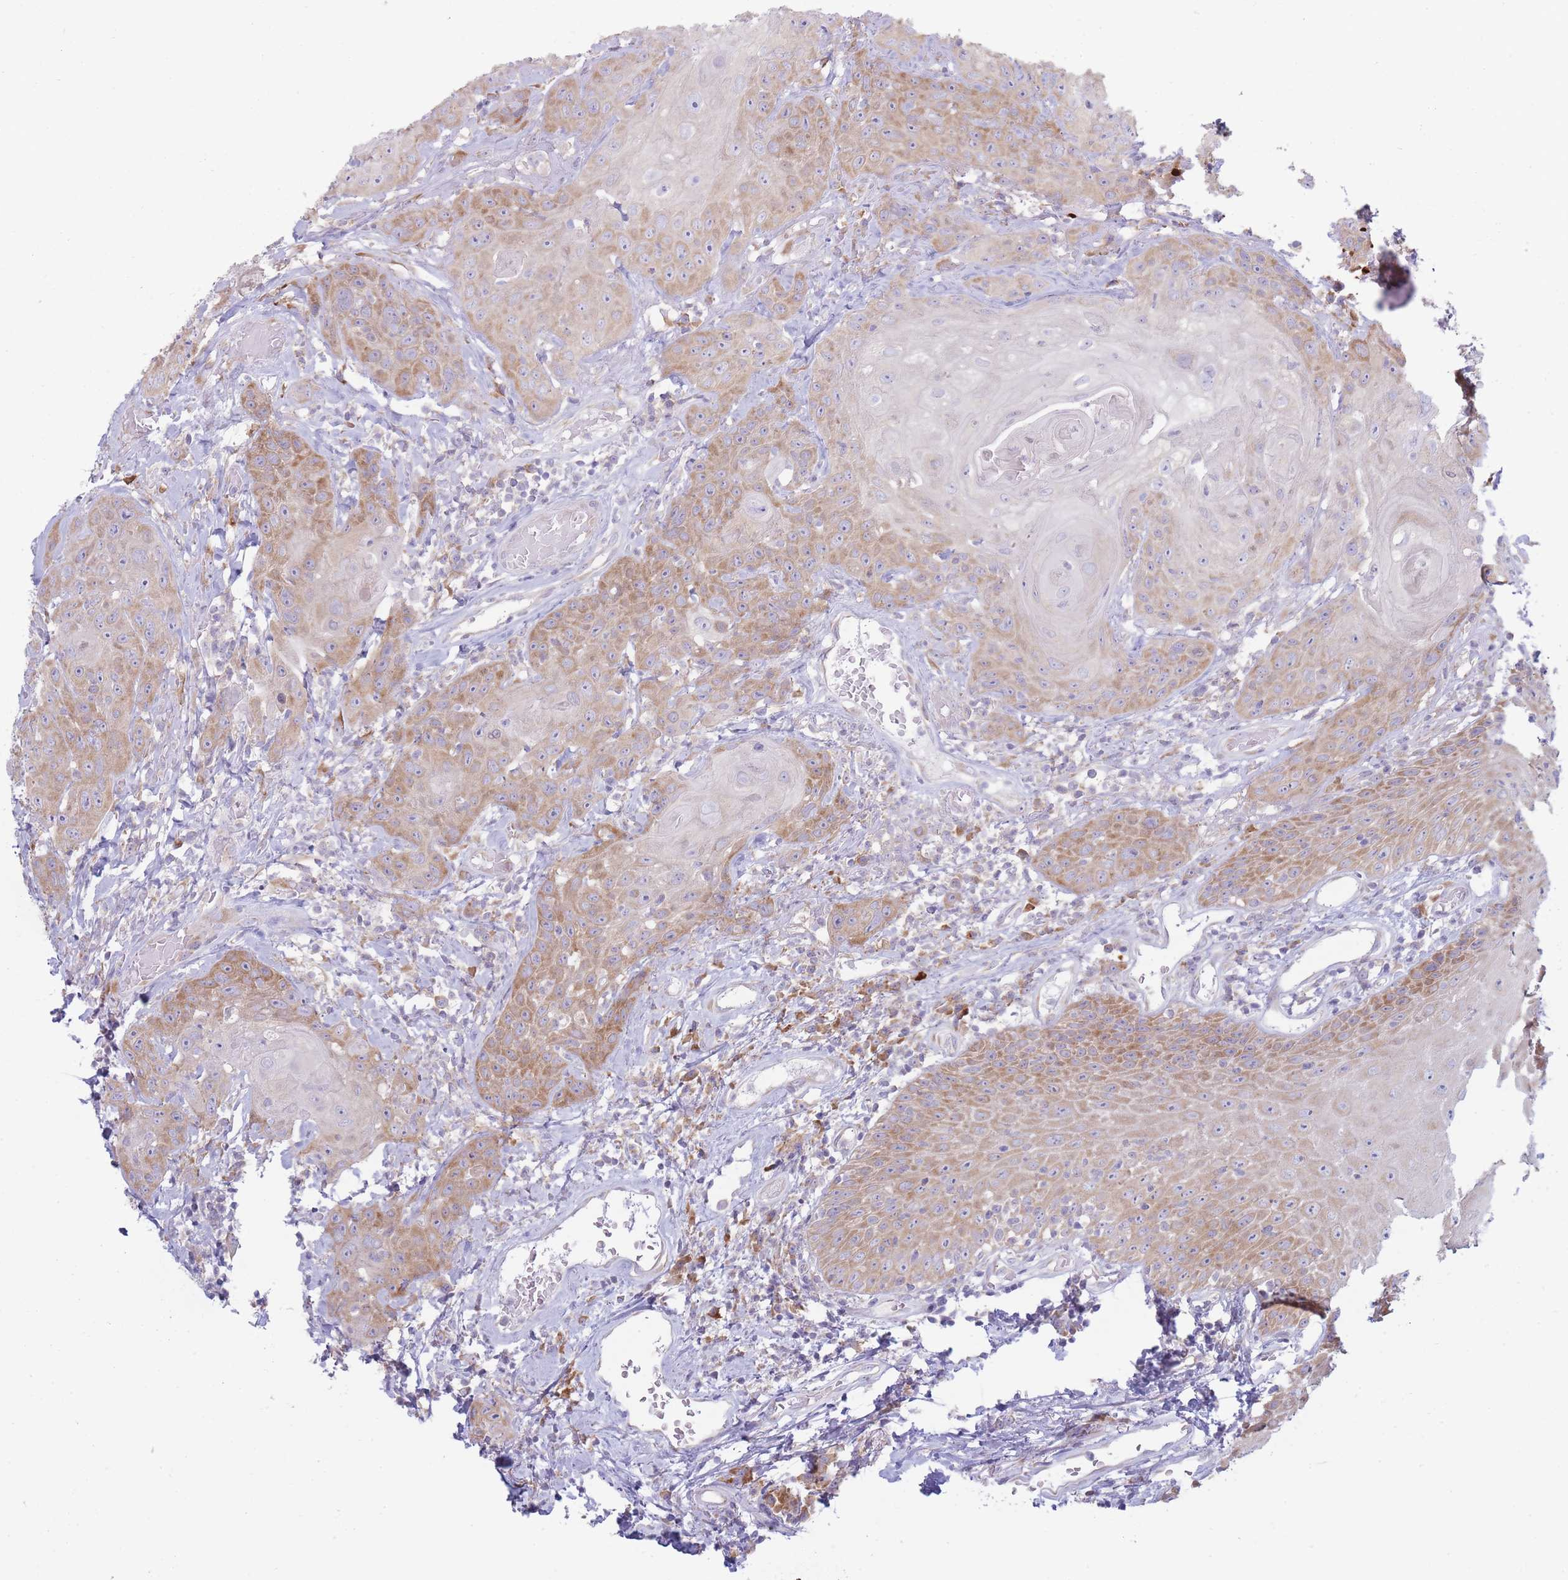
{"staining": {"intensity": "moderate", "quantity": ">75%", "location": "cytoplasmic/membranous"}, "tissue": "head and neck cancer", "cell_type": "Tumor cells", "image_type": "cancer", "snomed": [{"axis": "morphology", "description": "Squamous cell carcinoma, NOS"}, {"axis": "topography", "description": "Head-Neck"}], "caption": "DAB immunohistochemical staining of head and neck cancer displays moderate cytoplasmic/membranous protein expression in about >75% of tumor cells.", "gene": "OR5L2", "patient": {"sex": "female", "age": 59}}